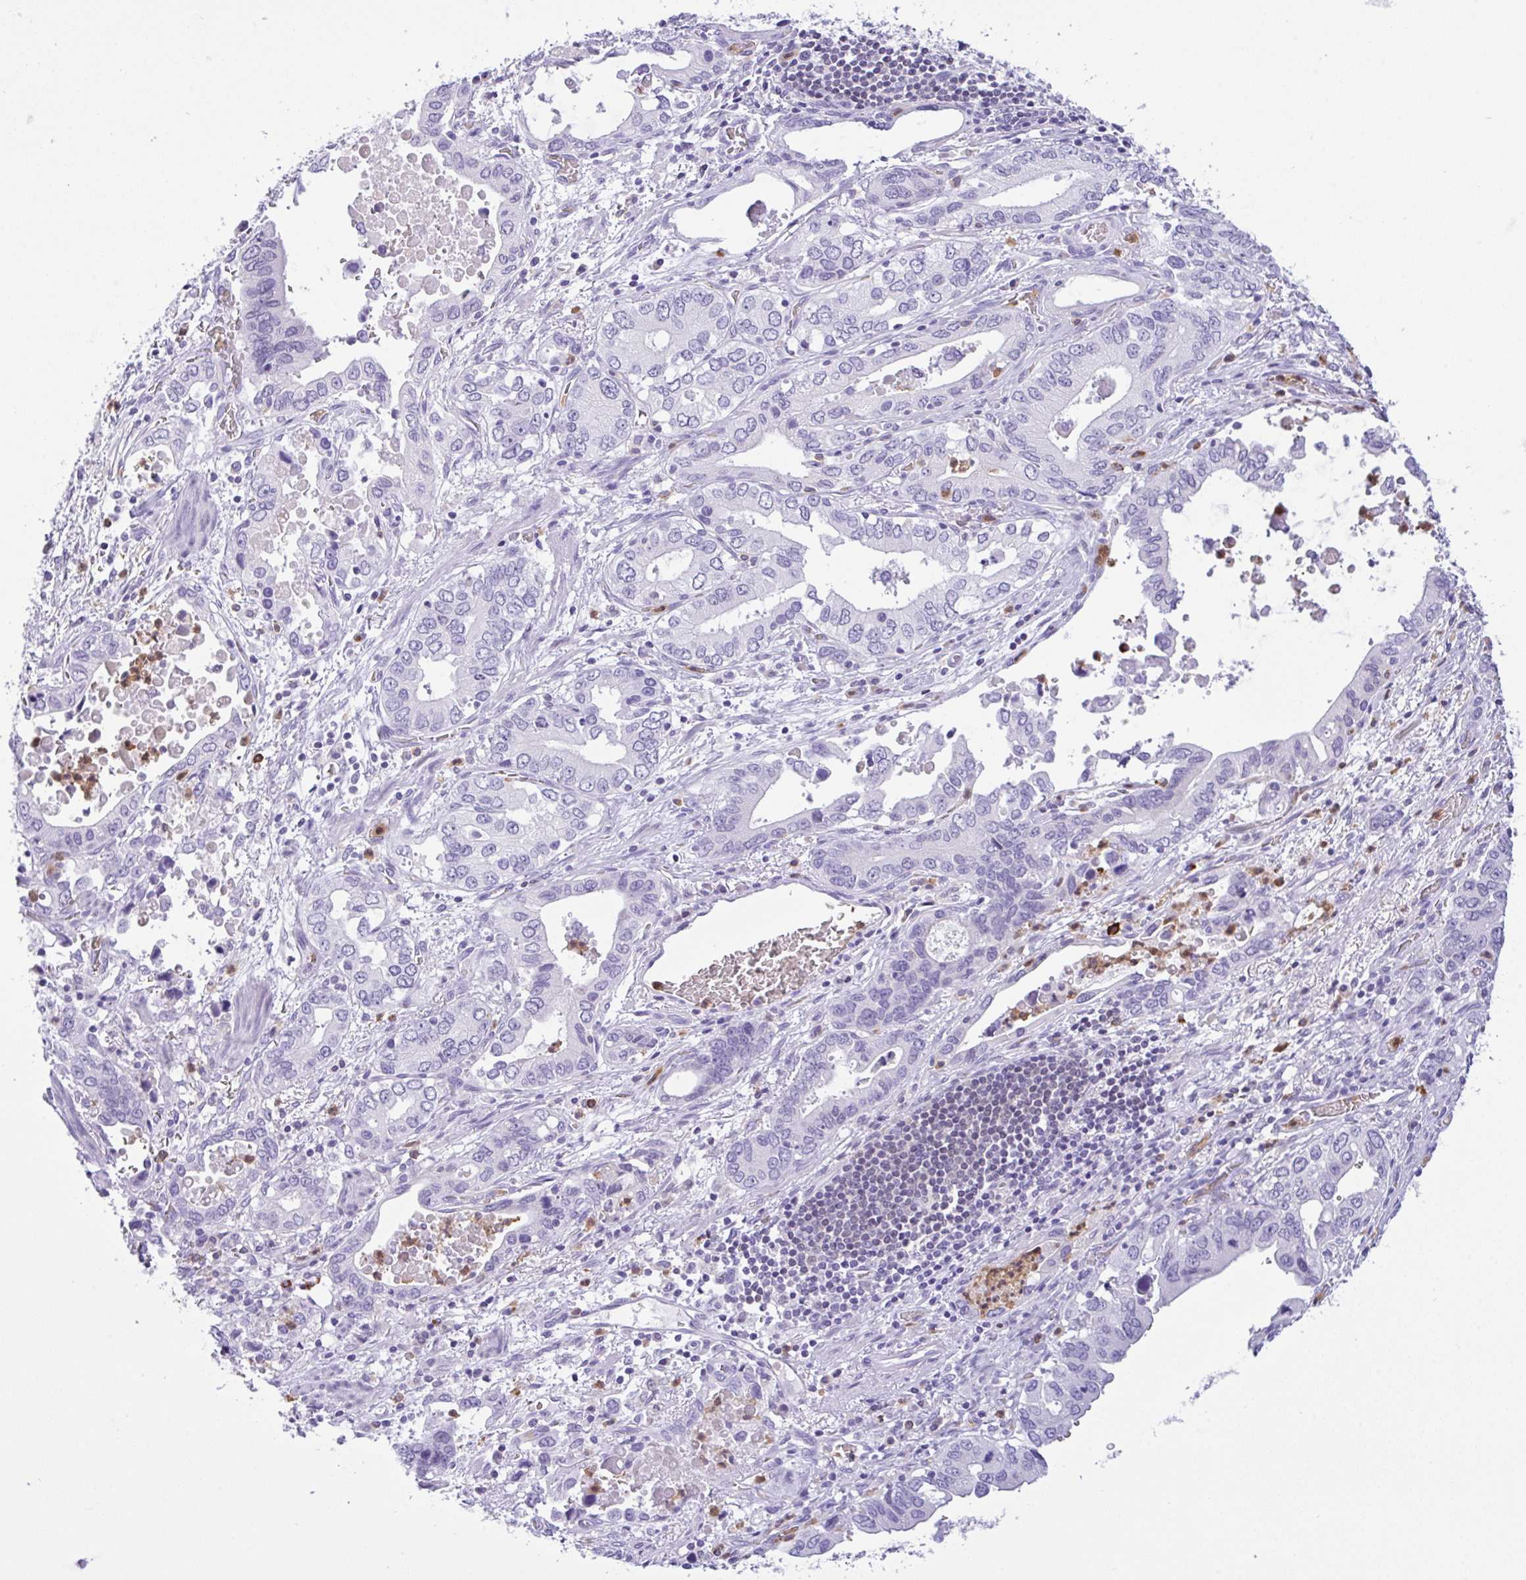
{"staining": {"intensity": "negative", "quantity": "none", "location": "none"}, "tissue": "stomach cancer", "cell_type": "Tumor cells", "image_type": "cancer", "snomed": [{"axis": "morphology", "description": "Adenocarcinoma, NOS"}, {"axis": "topography", "description": "Stomach, upper"}], "caption": "DAB immunohistochemical staining of adenocarcinoma (stomach) demonstrates no significant staining in tumor cells.", "gene": "NCF1", "patient": {"sex": "male", "age": 74}}